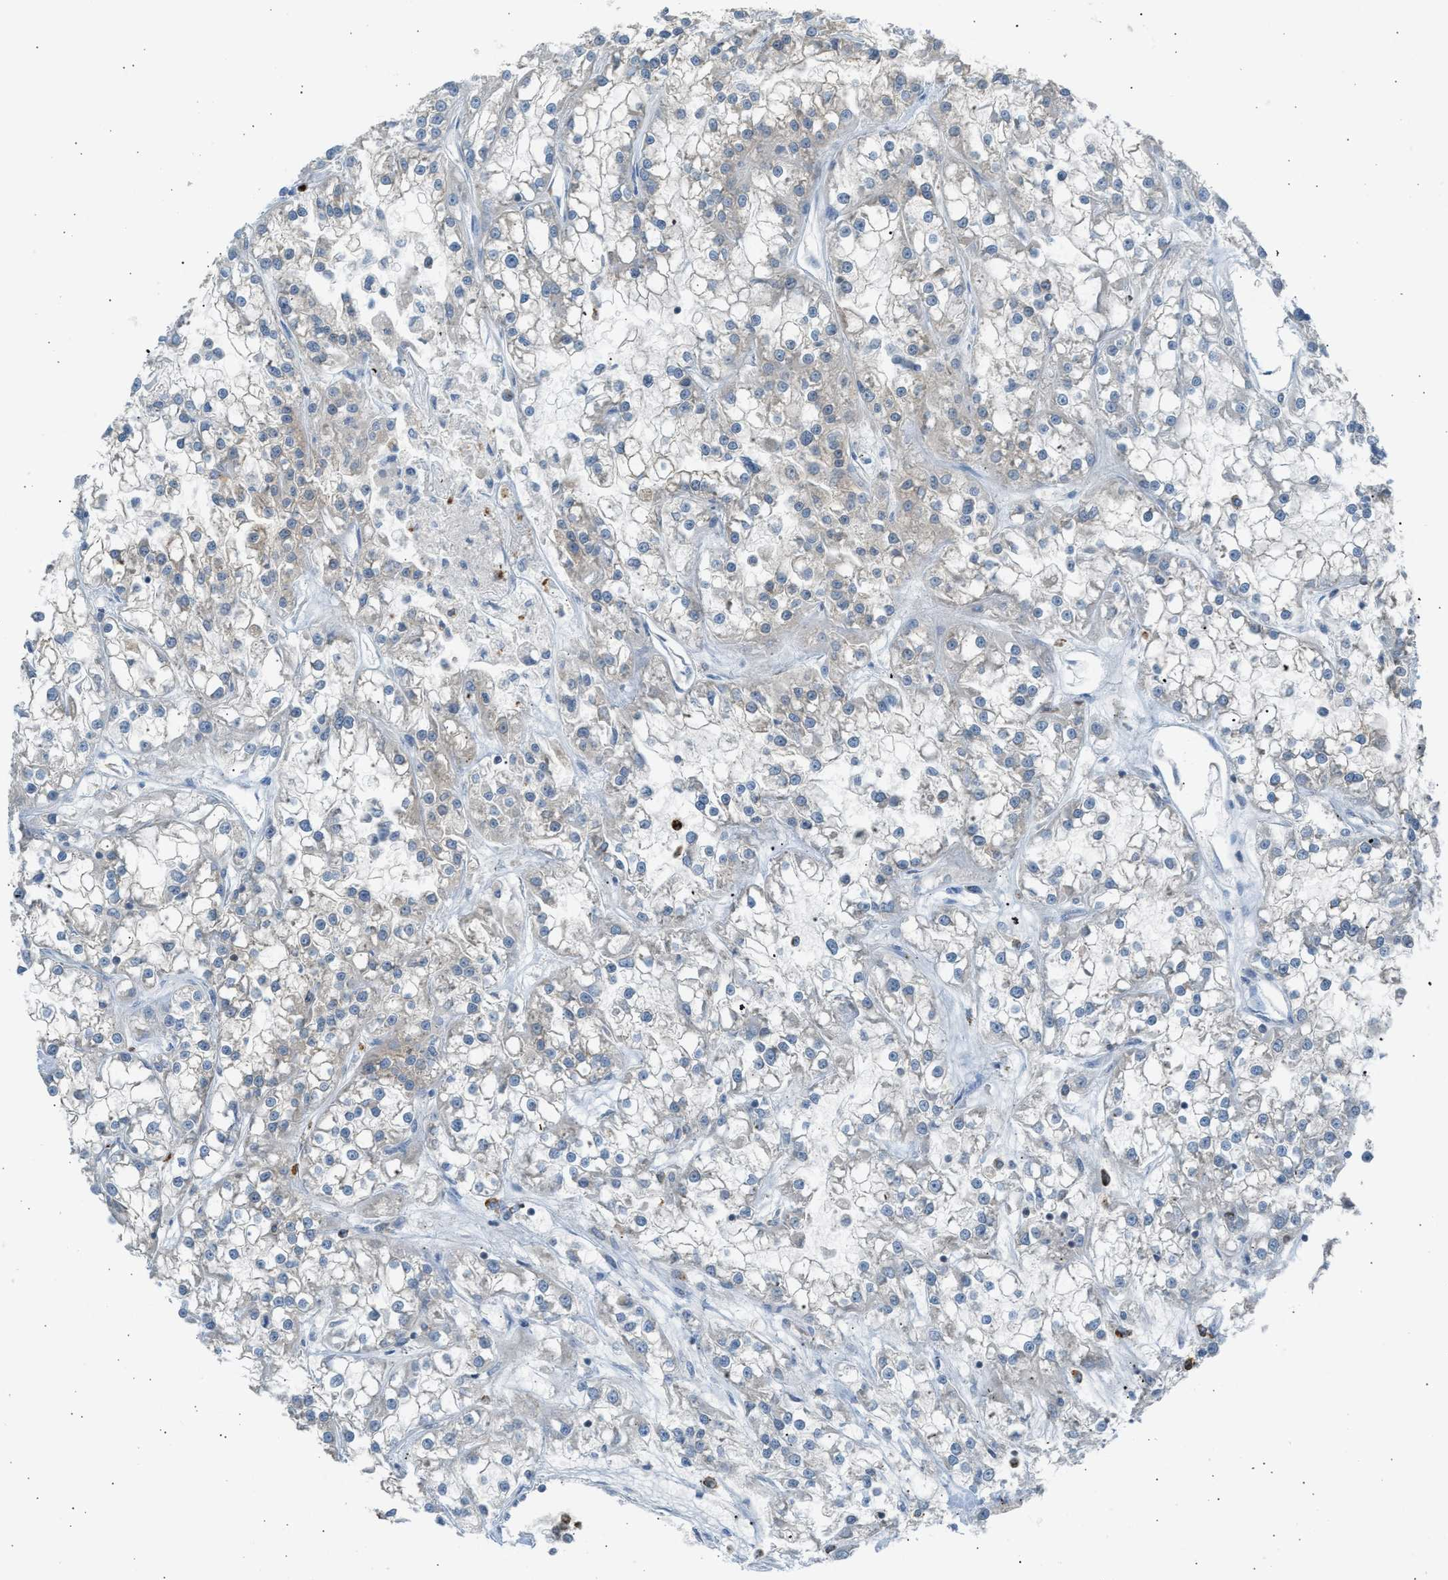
{"staining": {"intensity": "negative", "quantity": "none", "location": "none"}, "tissue": "renal cancer", "cell_type": "Tumor cells", "image_type": "cancer", "snomed": [{"axis": "morphology", "description": "Adenocarcinoma, NOS"}, {"axis": "topography", "description": "Kidney"}], "caption": "Histopathology image shows no protein expression in tumor cells of renal adenocarcinoma tissue.", "gene": "TRIM50", "patient": {"sex": "female", "age": 52}}